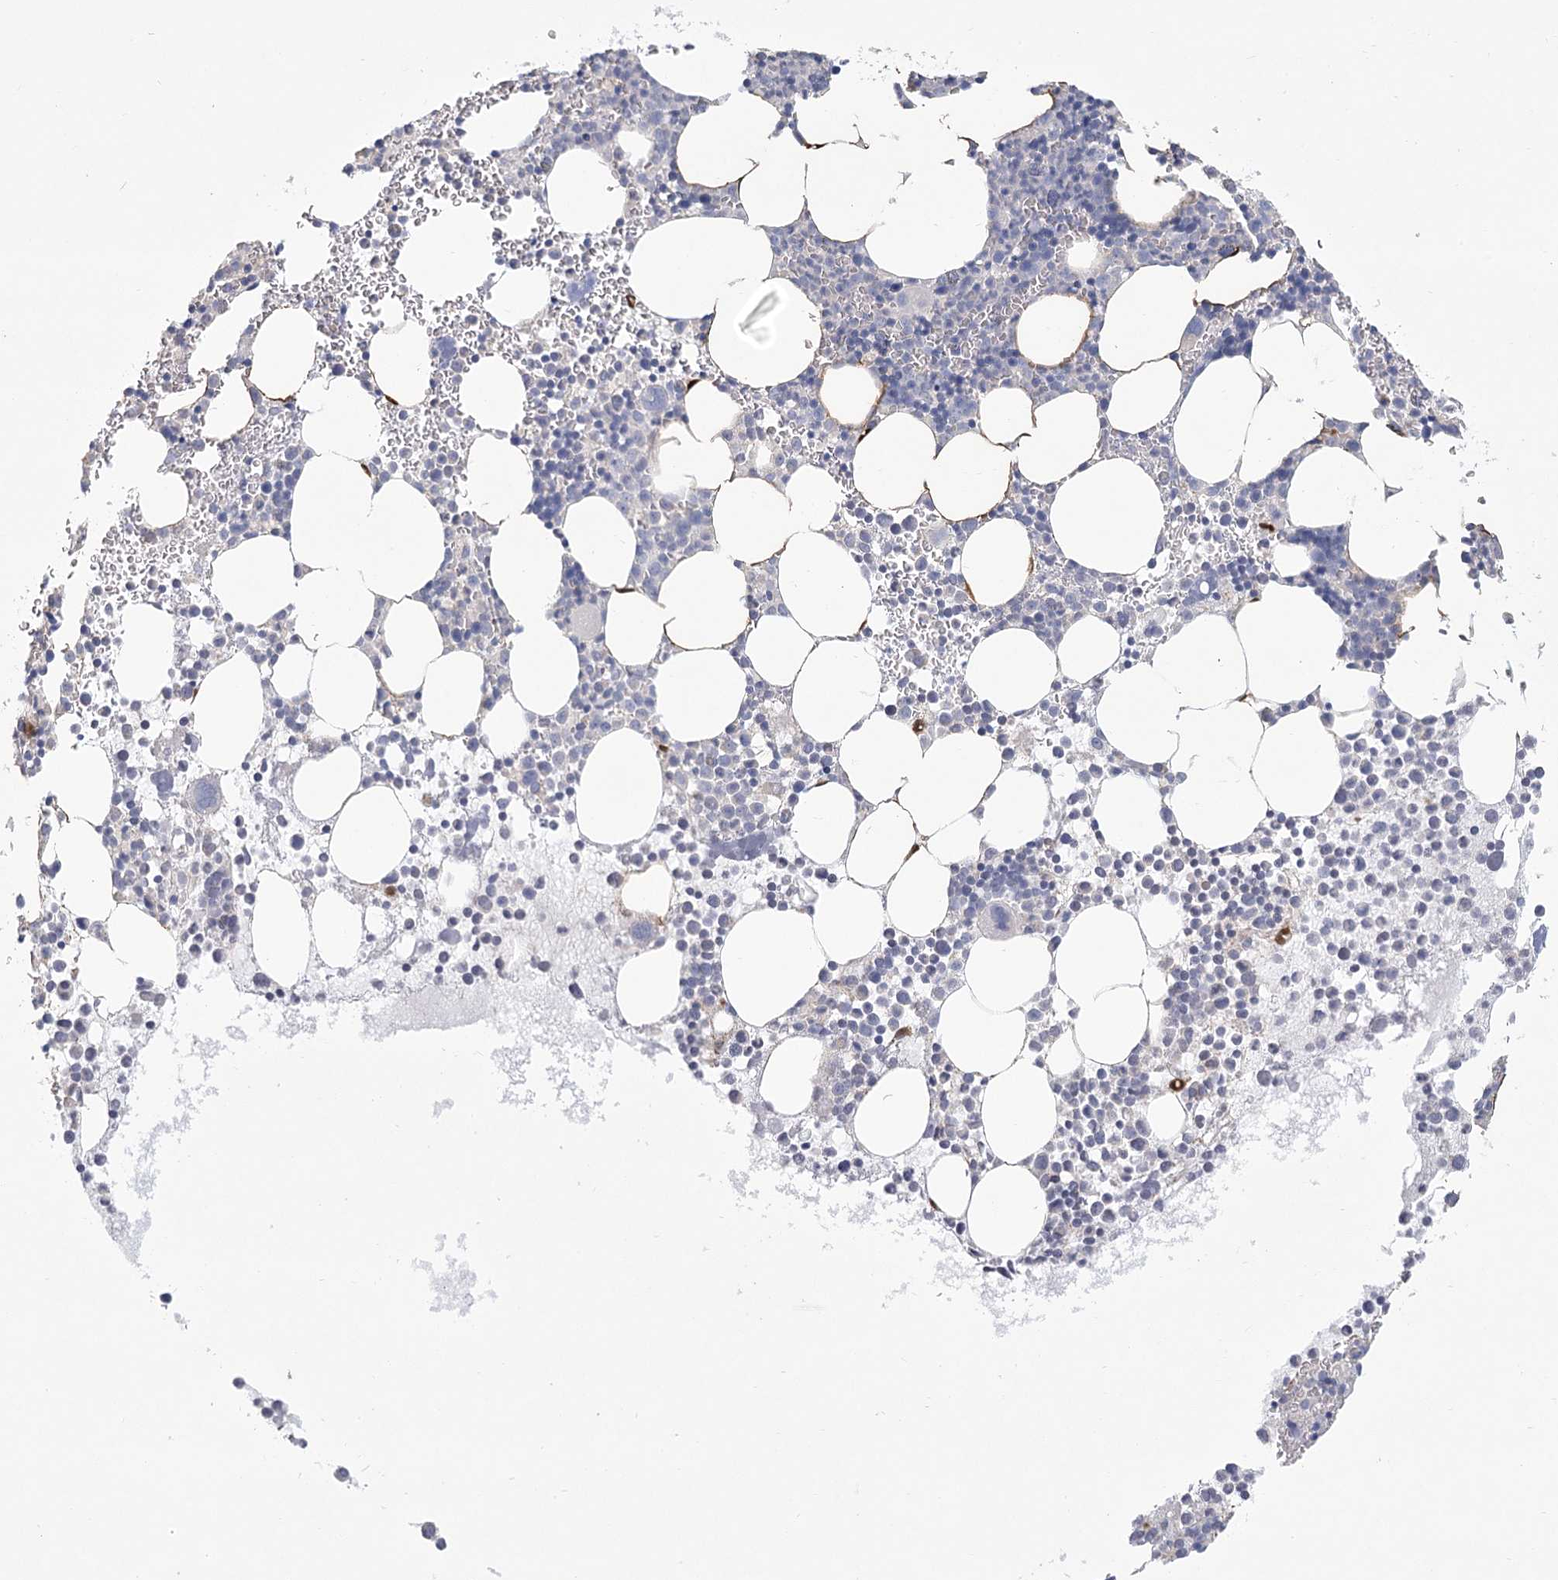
{"staining": {"intensity": "negative", "quantity": "none", "location": "none"}, "tissue": "bone marrow", "cell_type": "Hematopoietic cells", "image_type": "normal", "snomed": [{"axis": "morphology", "description": "Normal tissue, NOS"}, {"axis": "topography", "description": "Bone marrow"}], "caption": "Unremarkable bone marrow was stained to show a protein in brown. There is no significant positivity in hematopoietic cells. (DAB IHC, high magnification).", "gene": "CNTLN", "patient": {"sex": "female", "age": 78}}